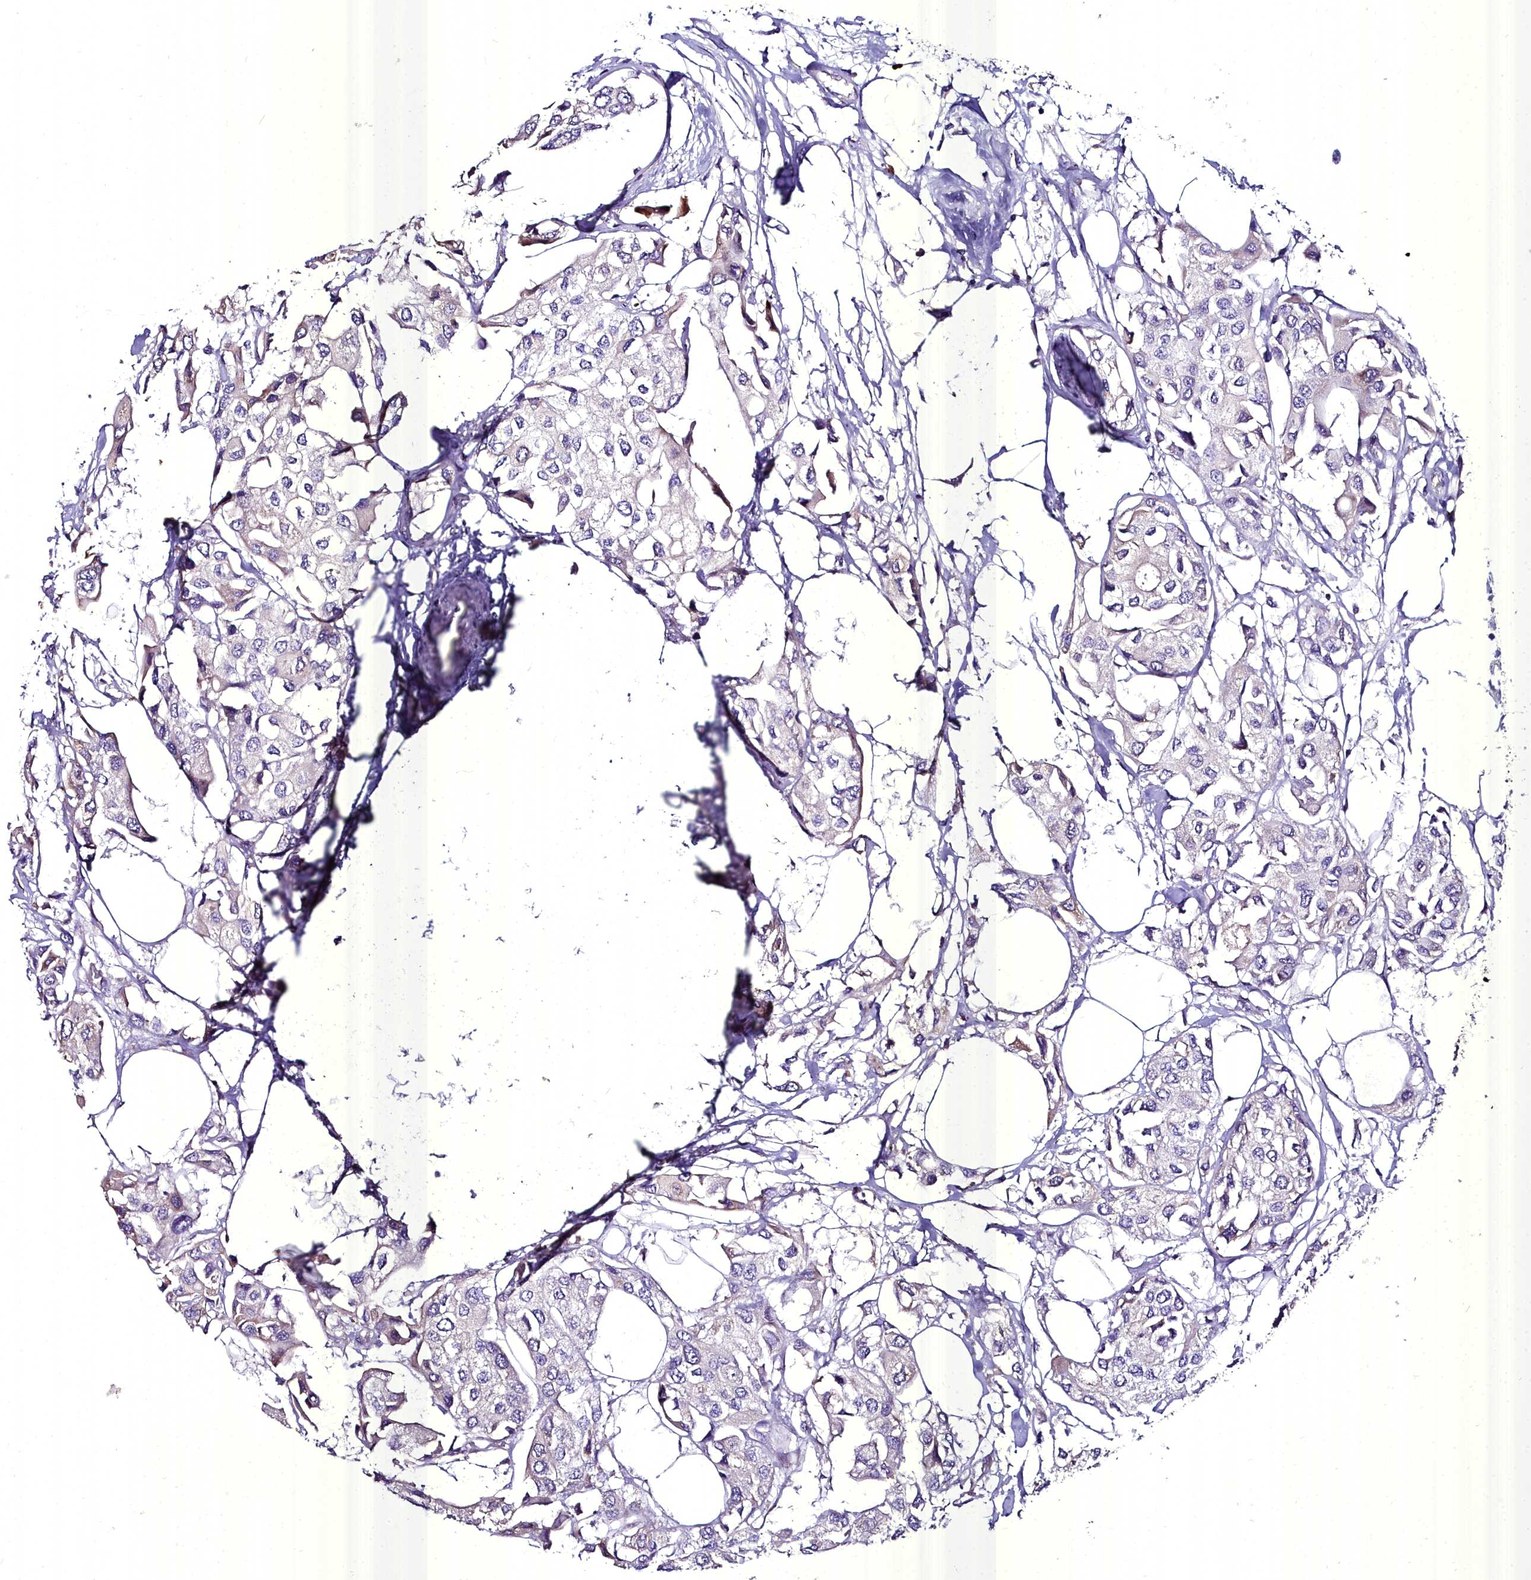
{"staining": {"intensity": "negative", "quantity": "none", "location": "none"}, "tissue": "urothelial cancer", "cell_type": "Tumor cells", "image_type": "cancer", "snomed": [{"axis": "morphology", "description": "Urothelial carcinoma, High grade"}, {"axis": "topography", "description": "Urinary bladder"}], "caption": "Protein analysis of high-grade urothelial carcinoma demonstrates no significant expression in tumor cells.", "gene": "MS4A18", "patient": {"sex": "male", "age": 64}}